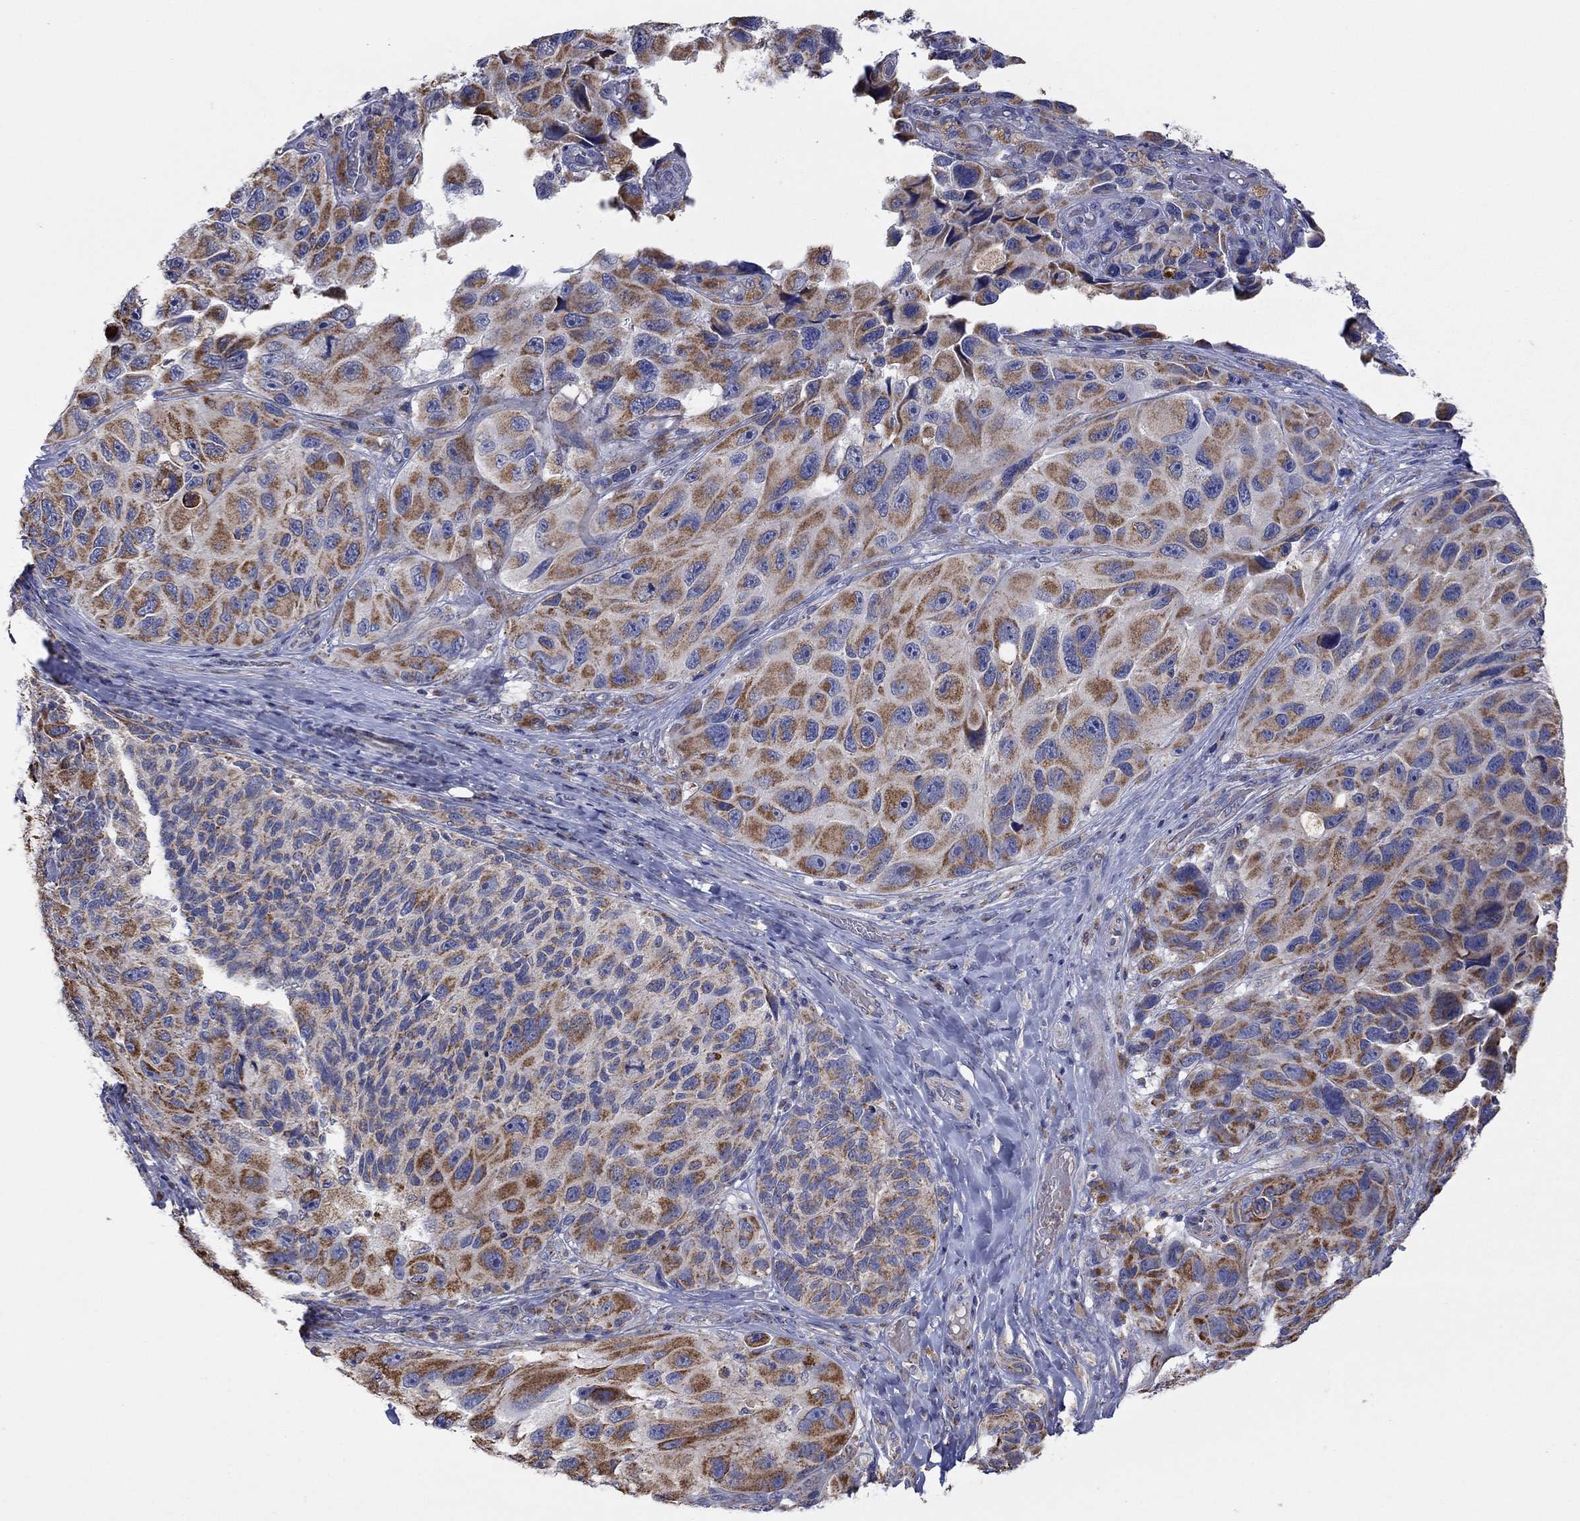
{"staining": {"intensity": "moderate", "quantity": ">75%", "location": "cytoplasmic/membranous"}, "tissue": "melanoma", "cell_type": "Tumor cells", "image_type": "cancer", "snomed": [{"axis": "morphology", "description": "Malignant melanoma, NOS"}, {"axis": "topography", "description": "Skin"}], "caption": "High-magnification brightfield microscopy of melanoma stained with DAB (3,3'-diaminobenzidine) (brown) and counterstained with hematoxylin (blue). tumor cells exhibit moderate cytoplasmic/membranous positivity is appreciated in approximately>75% of cells.", "gene": "HPS5", "patient": {"sex": "female", "age": 73}}